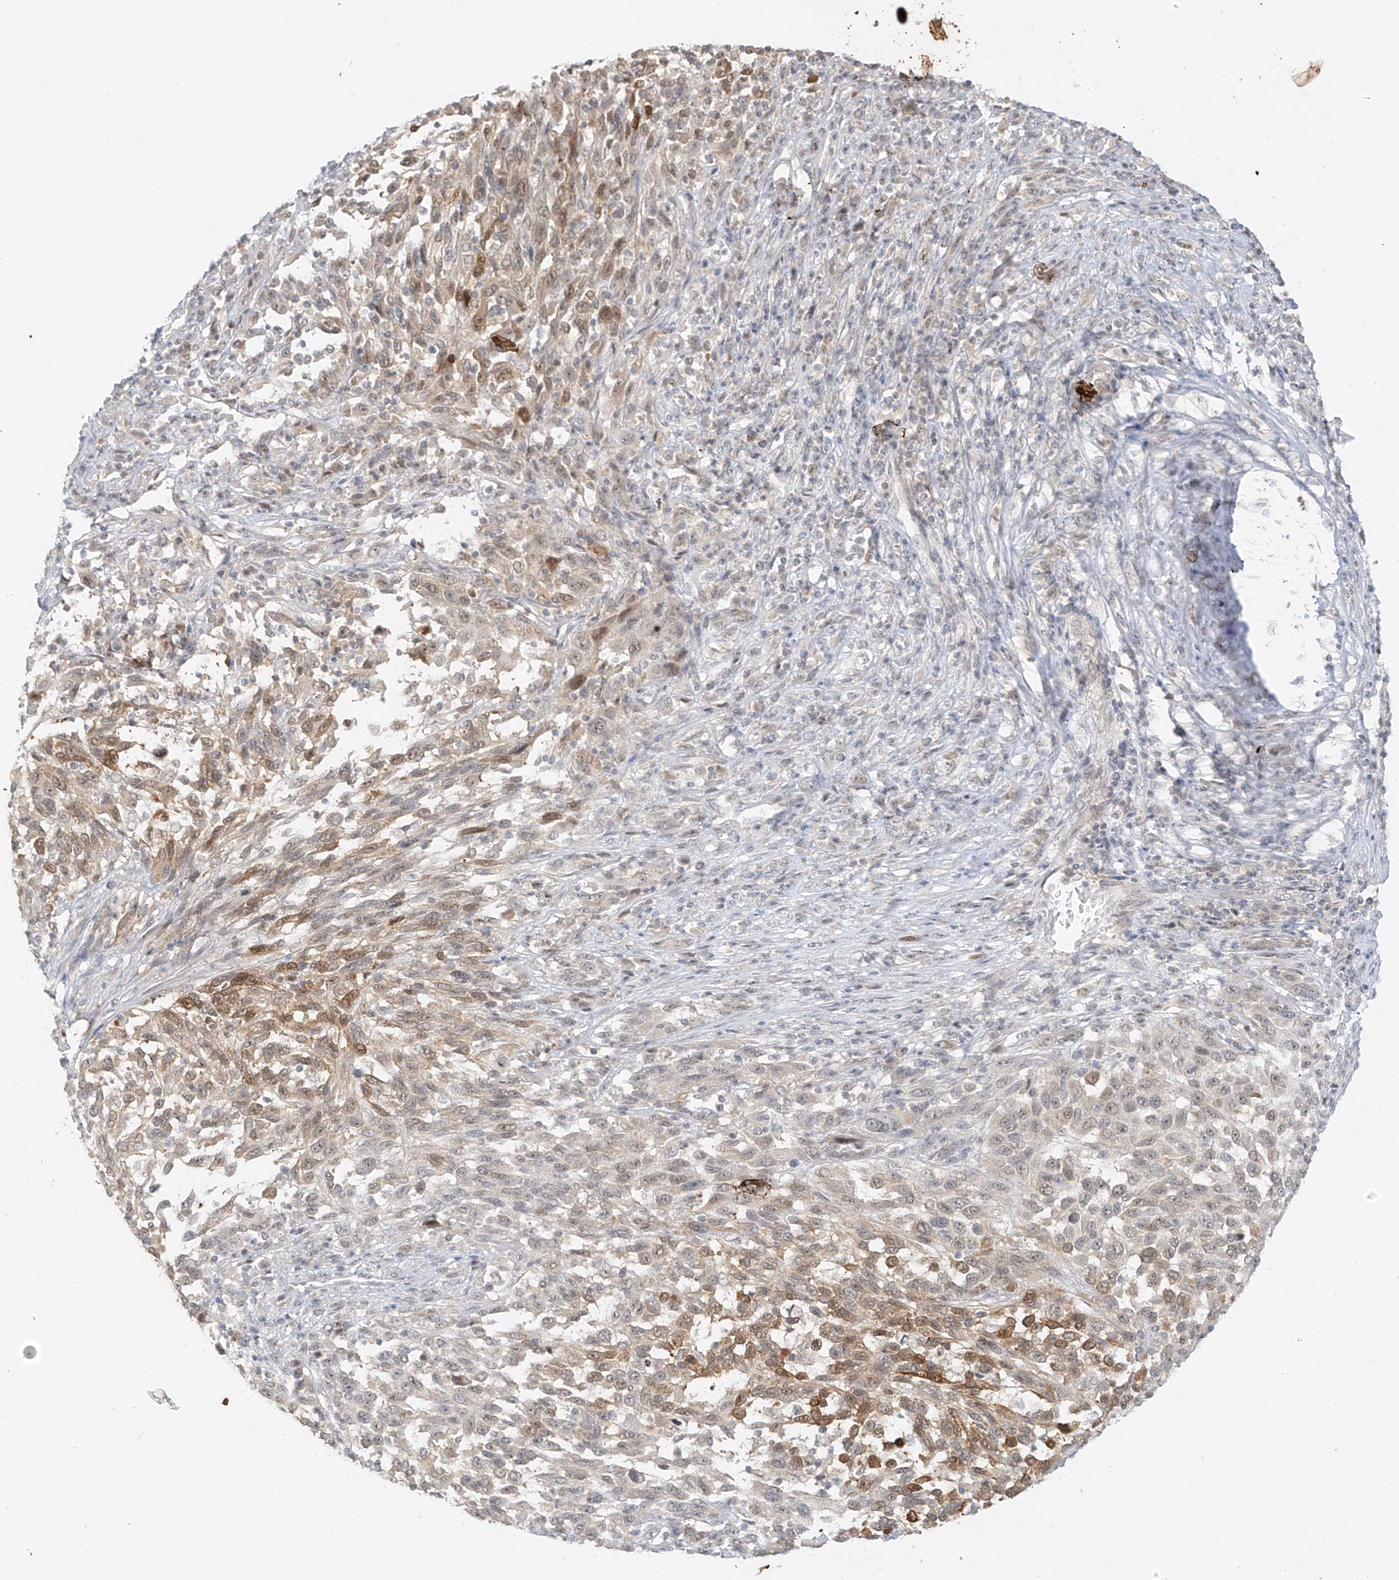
{"staining": {"intensity": "weak", "quantity": "25%-75%", "location": "cytoplasmic/membranous"}, "tissue": "melanoma", "cell_type": "Tumor cells", "image_type": "cancer", "snomed": [{"axis": "morphology", "description": "Malignant melanoma, Metastatic site"}, {"axis": "topography", "description": "Lymph node"}], "caption": "Melanoma stained with a brown dye reveals weak cytoplasmic/membranous positive positivity in about 25%-75% of tumor cells.", "gene": "MIPEP", "patient": {"sex": "male", "age": 61}}